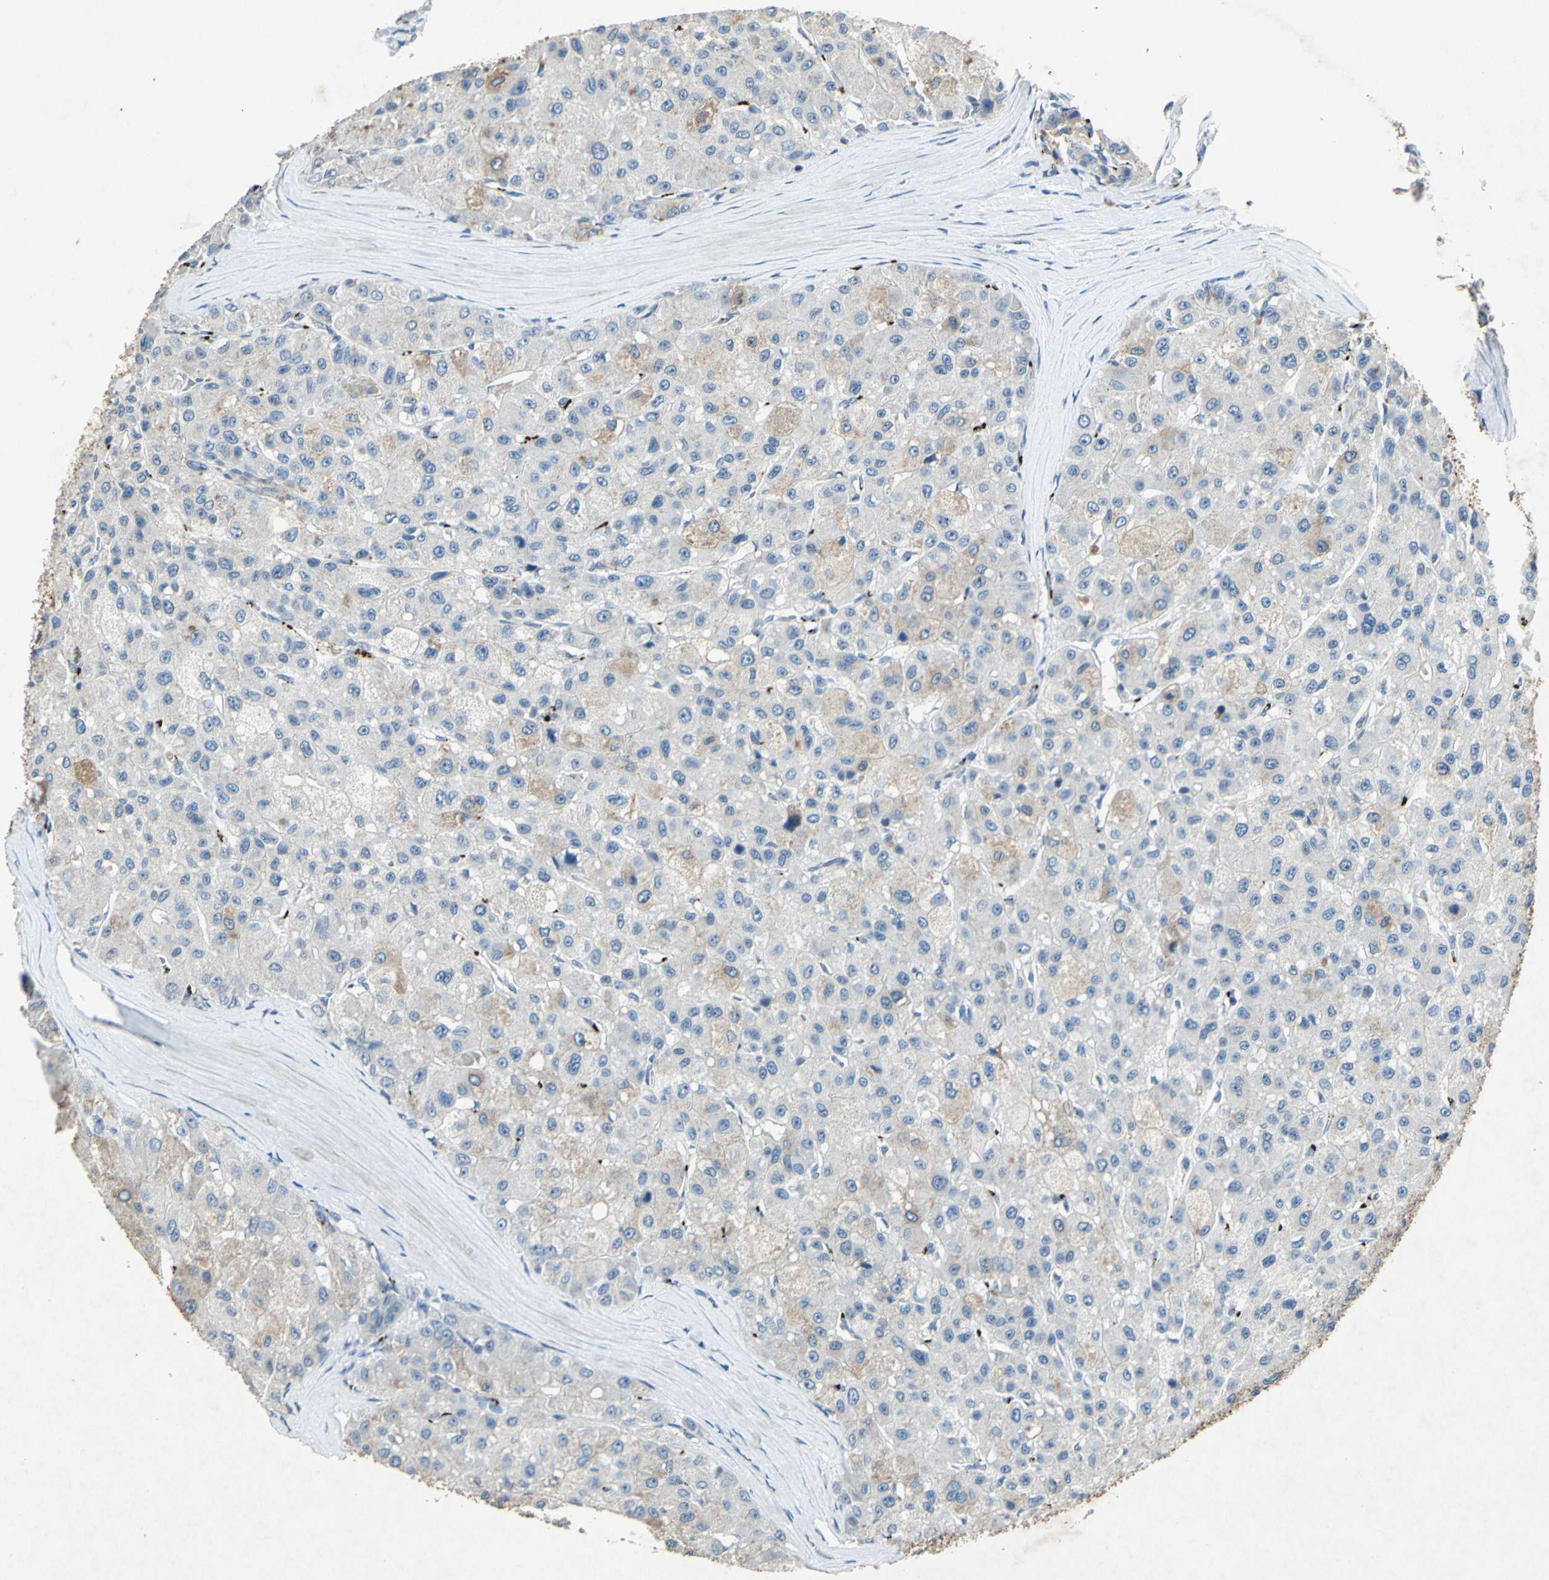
{"staining": {"intensity": "weak", "quantity": "25%-75%", "location": "cytoplasmic/membranous"}, "tissue": "liver cancer", "cell_type": "Tumor cells", "image_type": "cancer", "snomed": [{"axis": "morphology", "description": "Carcinoma, Hepatocellular, NOS"}, {"axis": "topography", "description": "Liver"}], "caption": "Liver hepatocellular carcinoma stained with a brown dye reveals weak cytoplasmic/membranous positive expression in approximately 25%-75% of tumor cells.", "gene": "CAMK2B", "patient": {"sex": "male", "age": 80}}